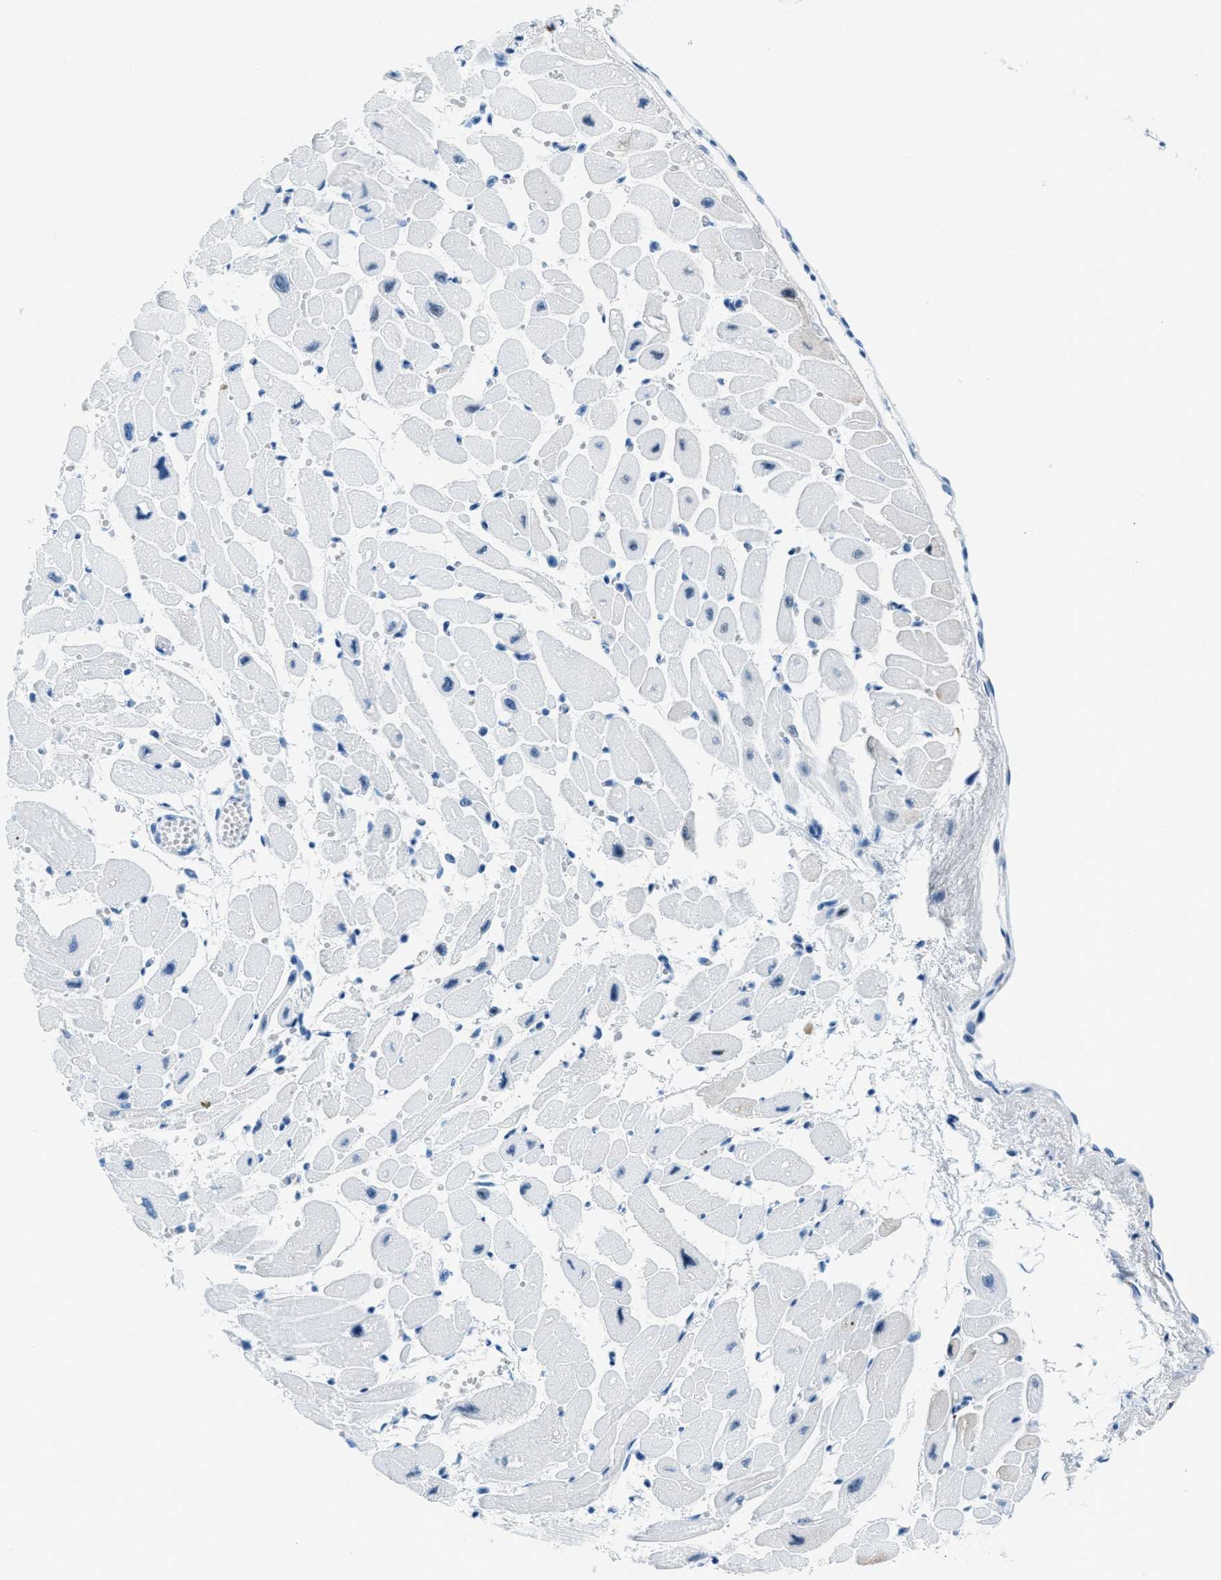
{"staining": {"intensity": "strong", "quantity": "<25%", "location": "nuclear"}, "tissue": "heart muscle", "cell_type": "Cardiomyocytes", "image_type": "normal", "snomed": [{"axis": "morphology", "description": "Normal tissue, NOS"}, {"axis": "topography", "description": "Heart"}], "caption": "This is a histology image of immunohistochemistry staining of normal heart muscle, which shows strong positivity in the nuclear of cardiomyocytes.", "gene": "PLA2G2A", "patient": {"sex": "female", "age": 54}}